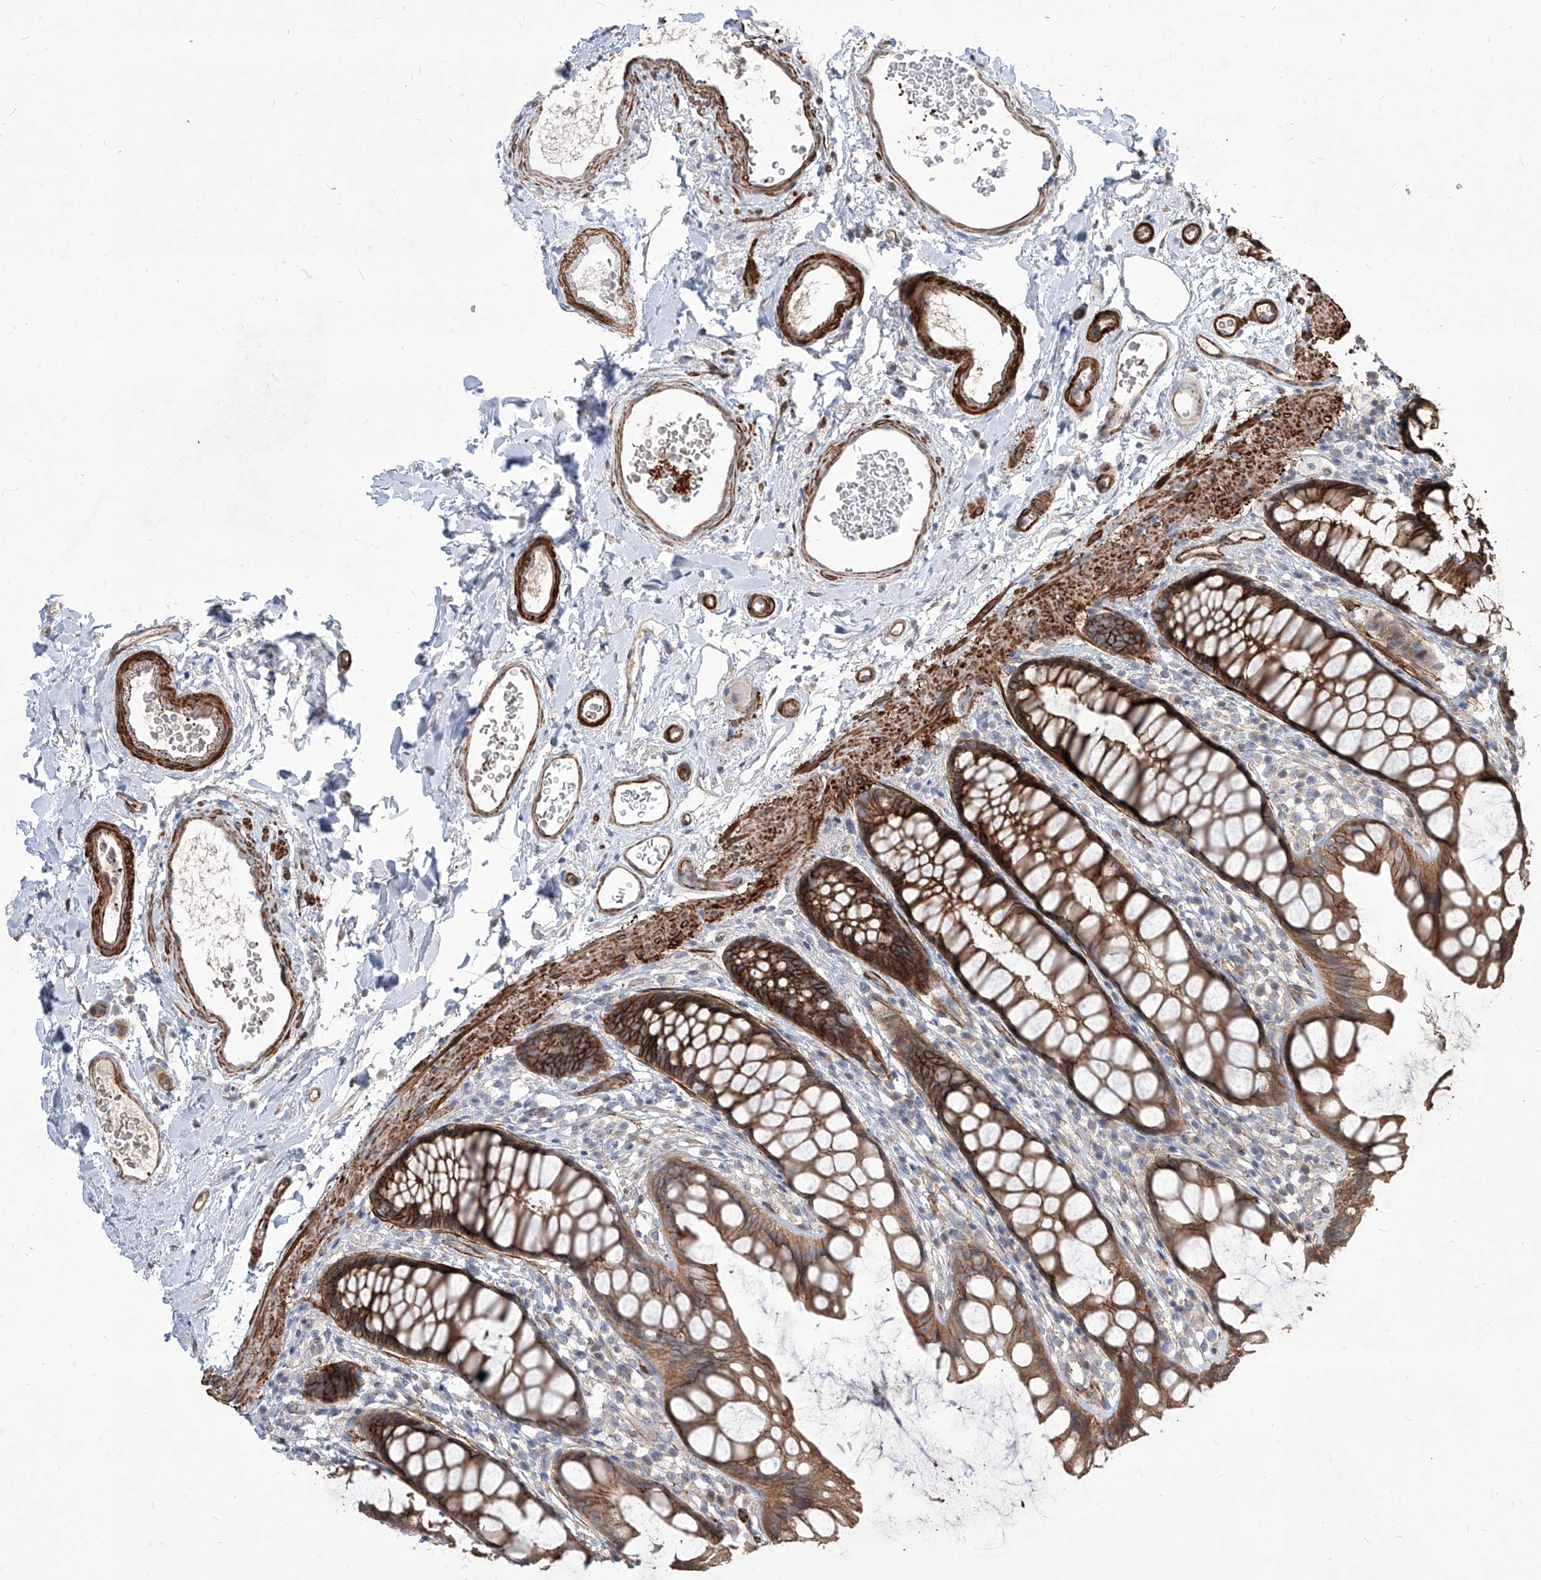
{"staining": {"intensity": "strong", "quantity": ">75%", "location": "cytoplasmic/membranous"}, "tissue": "rectum", "cell_type": "Glandular cells", "image_type": "normal", "snomed": [{"axis": "morphology", "description": "Normal tissue, NOS"}, {"axis": "topography", "description": "Rectum"}], "caption": "Immunohistochemical staining of unremarkable rectum exhibits high levels of strong cytoplasmic/membranous positivity in approximately >75% of glandular cells. (Stains: DAB in brown, nuclei in blue, Microscopy: brightfield microscopy at high magnification).", "gene": "FAM83B", "patient": {"sex": "female", "age": 65}}